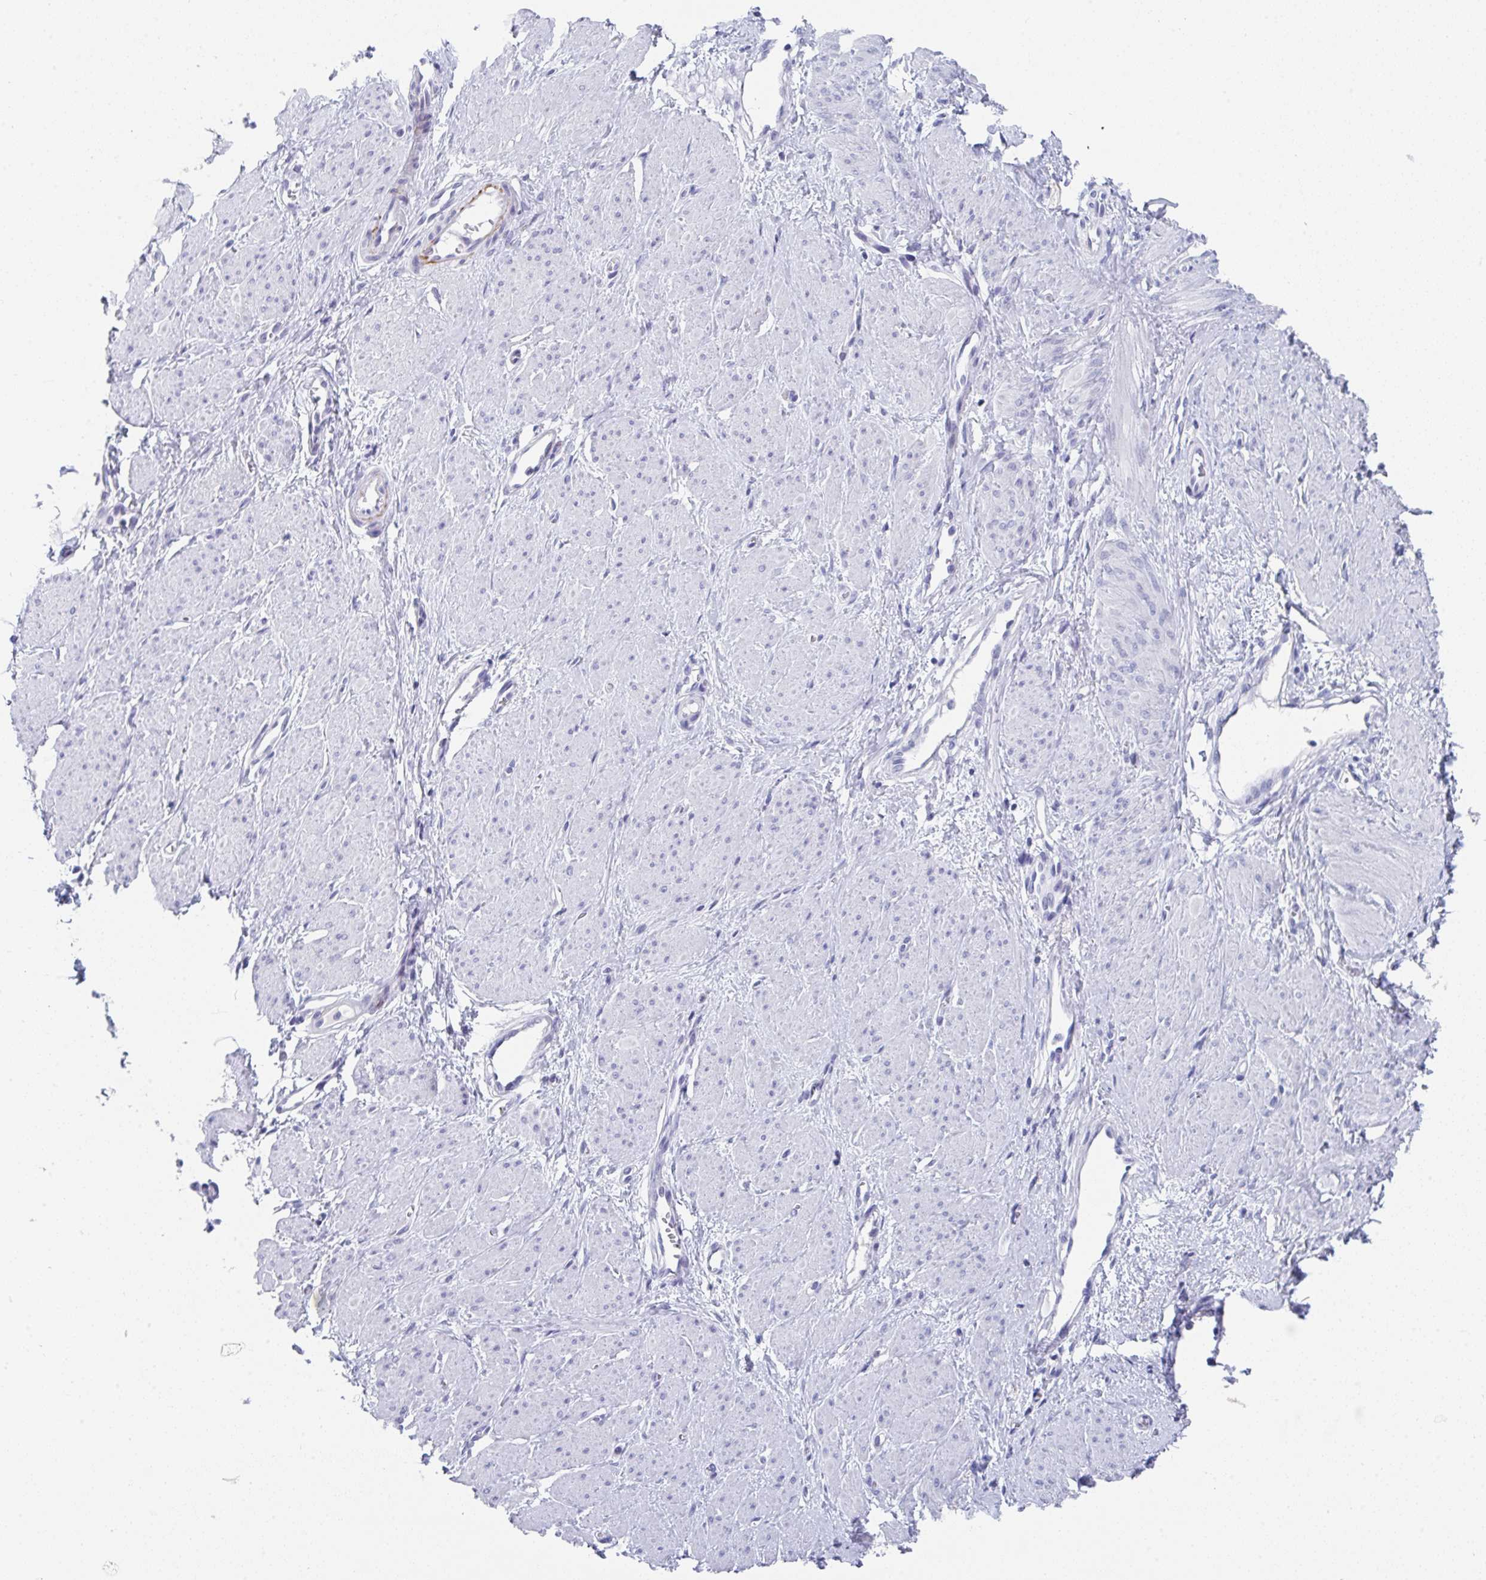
{"staining": {"intensity": "negative", "quantity": "none", "location": "none"}, "tissue": "smooth muscle", "cell_type": "Smooth muscle cells", "image_type": "normal", "snomed": [{"axis": "morphology", "description": "Normal tissue, NOS"}, {"axis": "topography", "description": "Smooth muscle"}, {"axis": "topography", "description": "Uterus"}], "caption": "An immunohistochemistry (IHC) photomicrograph of normal smooth muscle is shown. There is no staining in smooth muscle cells of smooth muscle.", "gene": "TNFRSF8", "patient": {"sex": "female", "age": 39}}